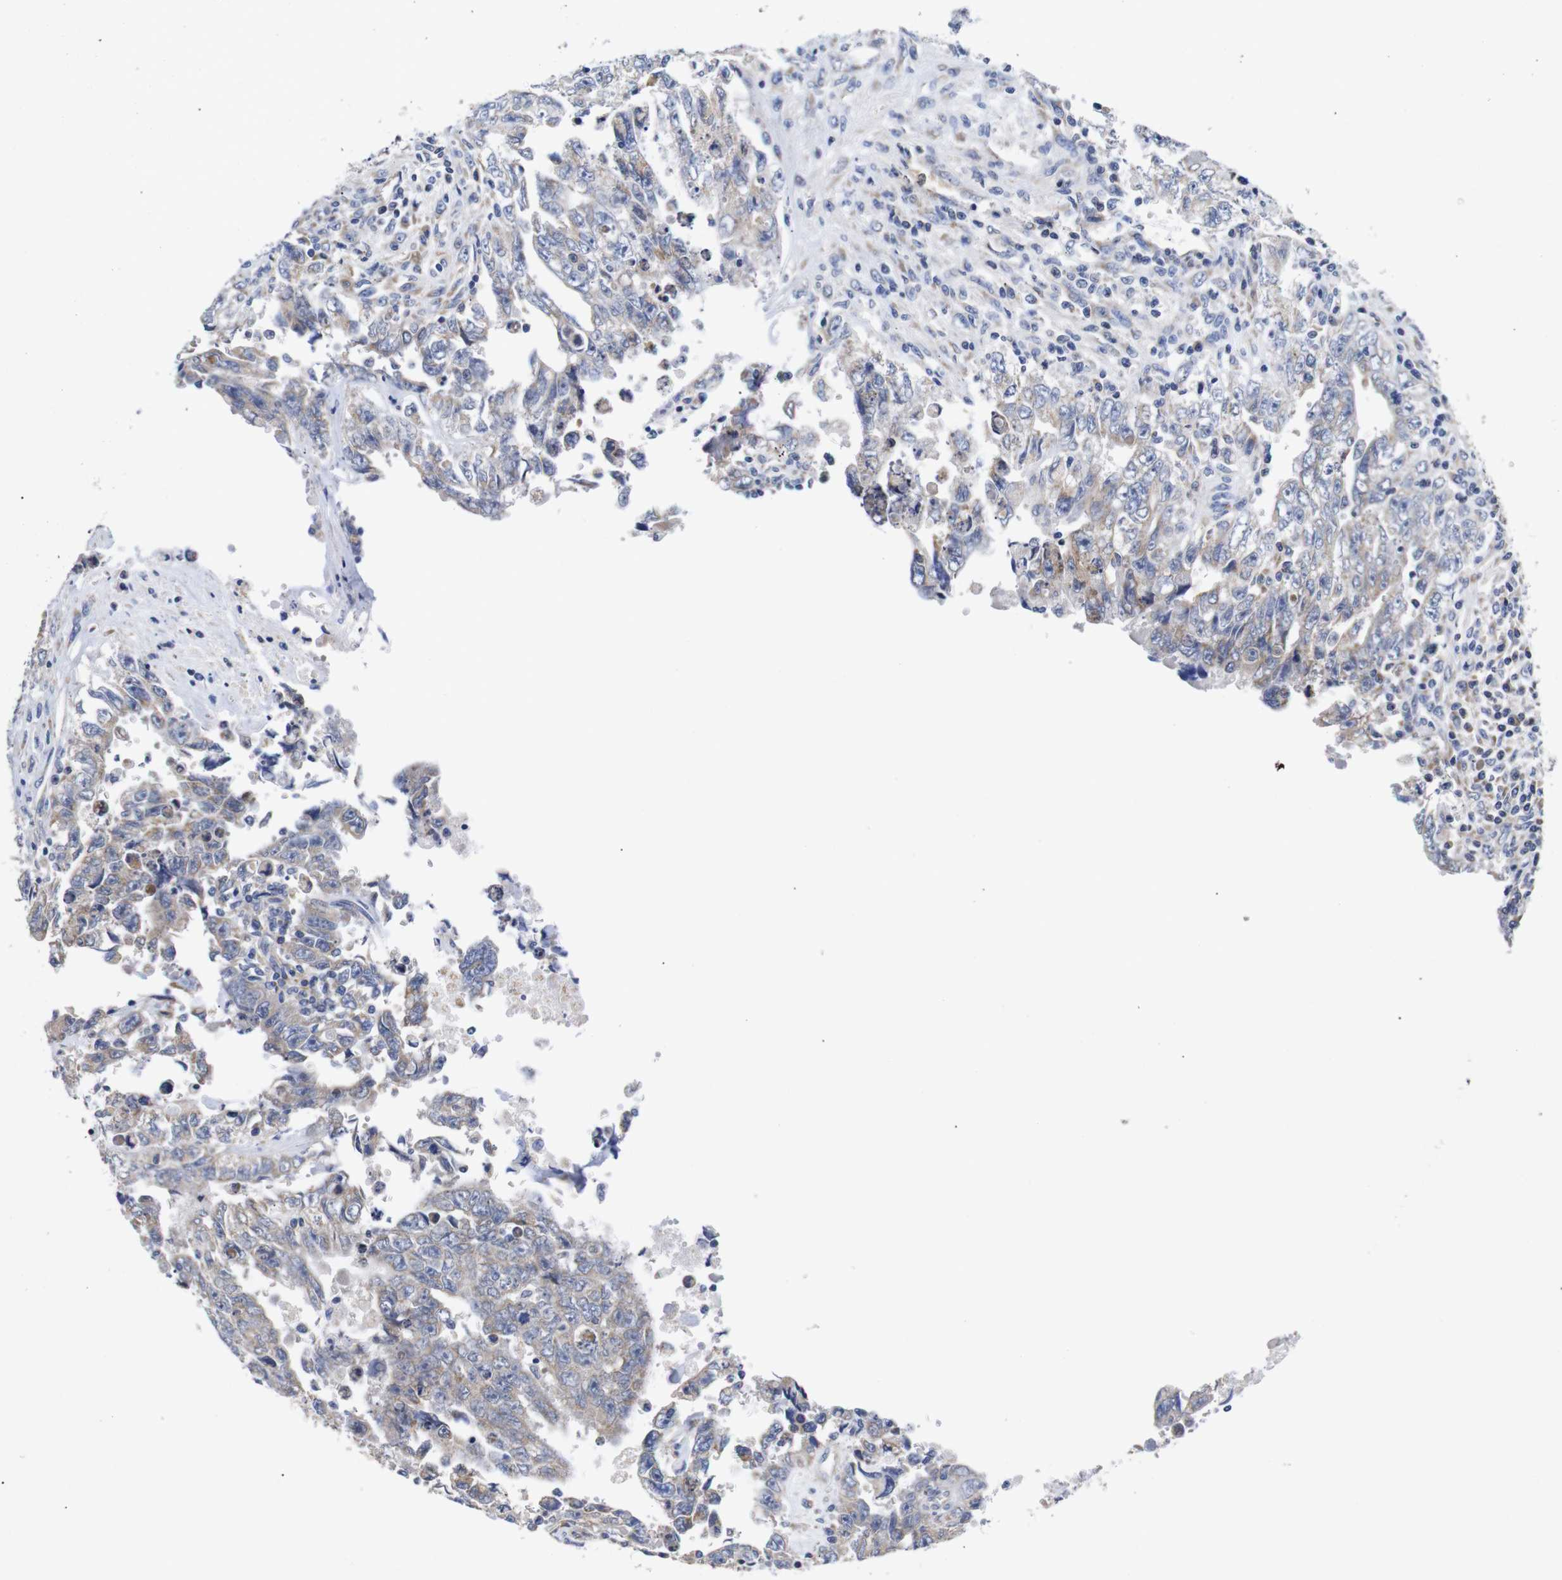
{"staining": {"intensity": "weak", "quantity": "25%-75%", "location": "cytoplasmic/membranous"}, "tissue": "testis cancer", "cell_type": "Tumor cells", "image_type": "cancer", "snomed": [{"axis": "morphology", "description": "Carcinoma, Embryonal, NOS"}, {"axis": "topography", "description": "Testis"}], "caption": "There is low levels of weak cytoplasmic/membranous staining in tumor cells of testis cancer, as demonstrated by immunohistochemical staining (brown color).", "gene": "OPN3", "patient": {"sex": "male", "age": 28}}